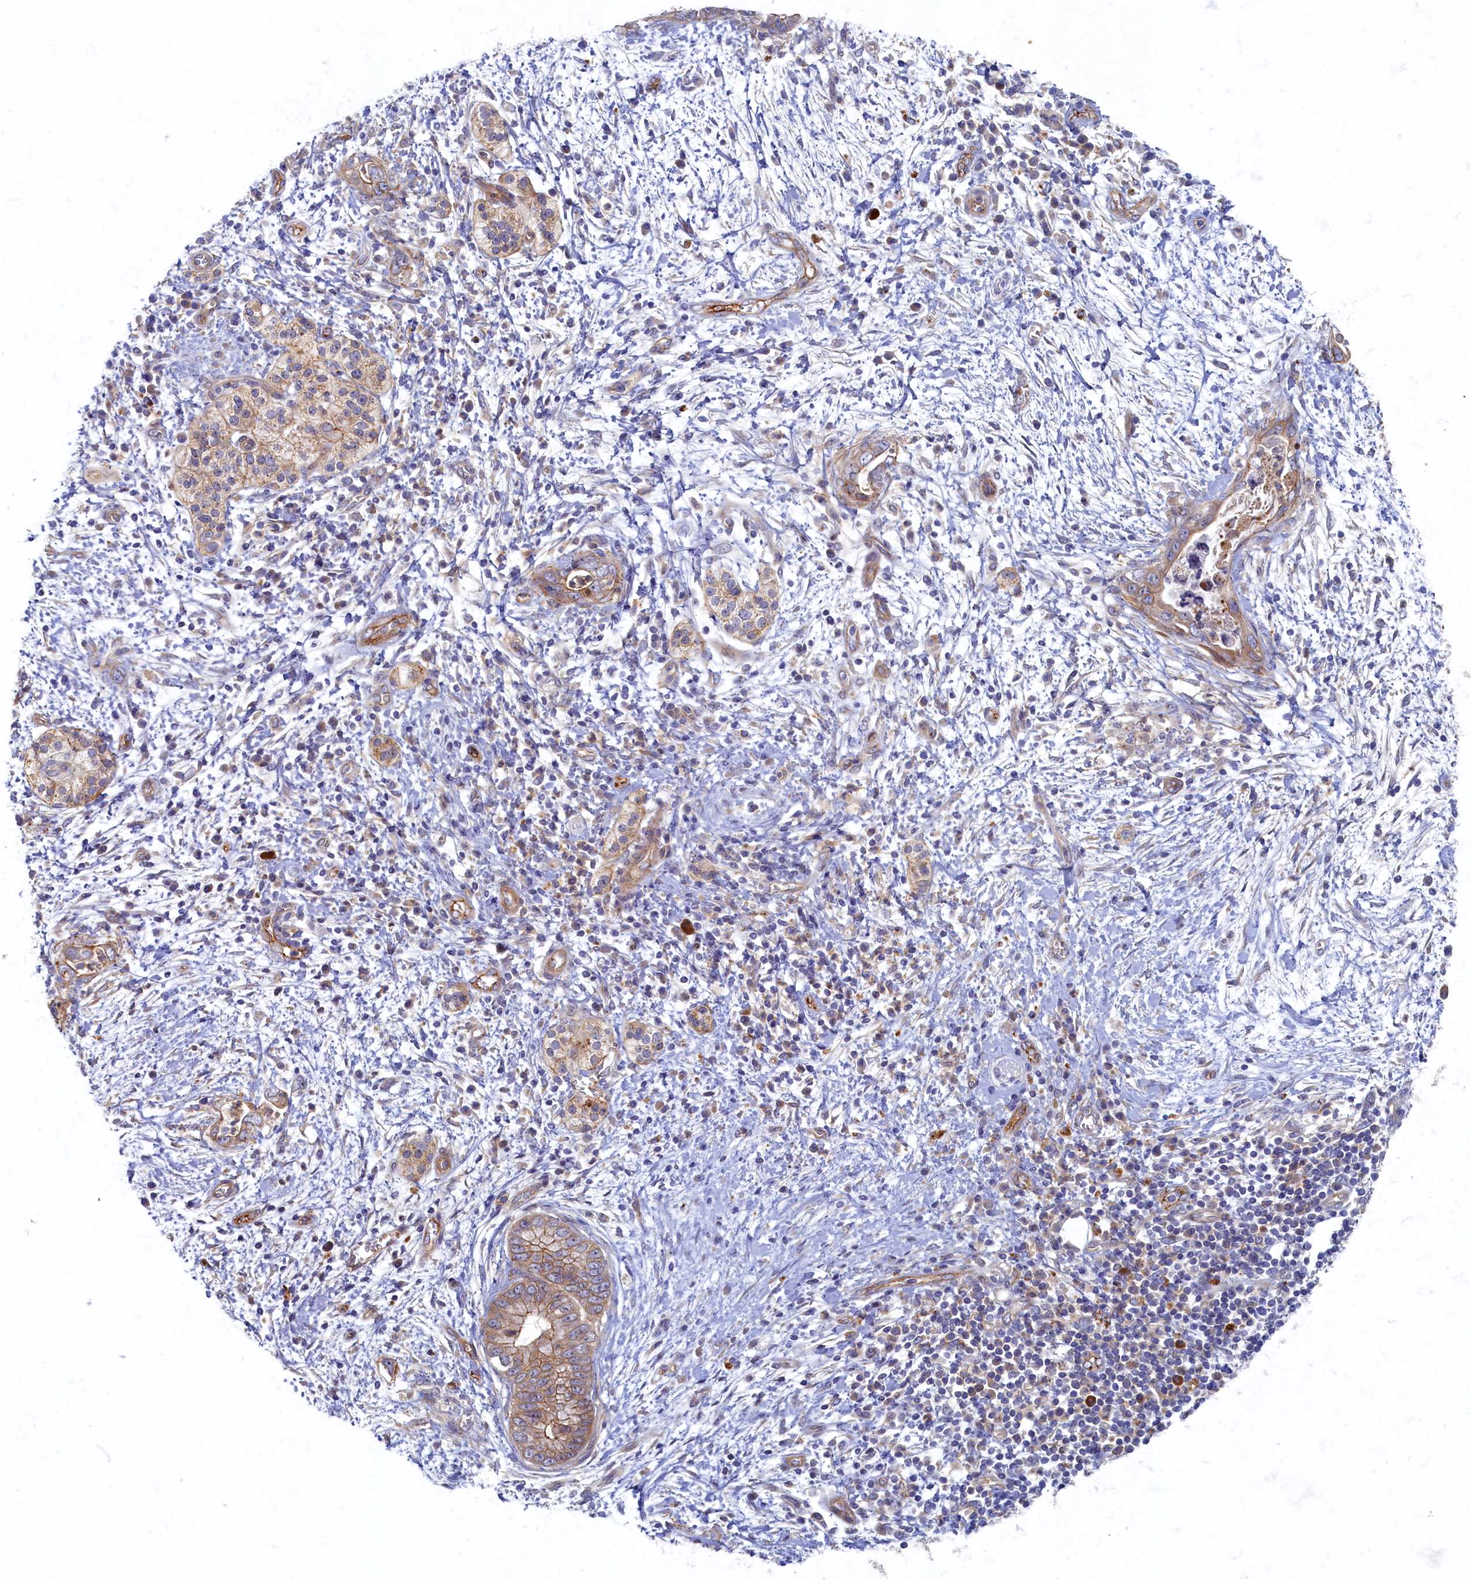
{"staining": {"intensity": "moderate", "quantity": ">75%", "location": "cytoplasmic/membranous"}, "tissue": "pancreatic cancer", "cell_type": "Tumor cells", "image_type": "cancer", "snomed": [{"axis": "morphology", "description": "Adenocarcinoma, NOS"}, {"axis": "topography", "description": "Pancreas"}], "caption": "High-magnification brightfield microscopy of pancreatic cancer (adenocarcinoma) stained with DAB (3,3'-diaminobenzidine) (brown) and counterstained with hematoxylin (blue). tumor cells exhibit moderate cytoplasmic/membranous expression is seen in about>75% of cells. The staining was performed using DAB (3,3'-diaminobenzidine) to visualize the protein expression in brown, while the nuclei were stained in blue with hematoxylin (Magnification: 20x).", "gene": "PSMG2", "patient": {"sex": "male", "age": 75}}